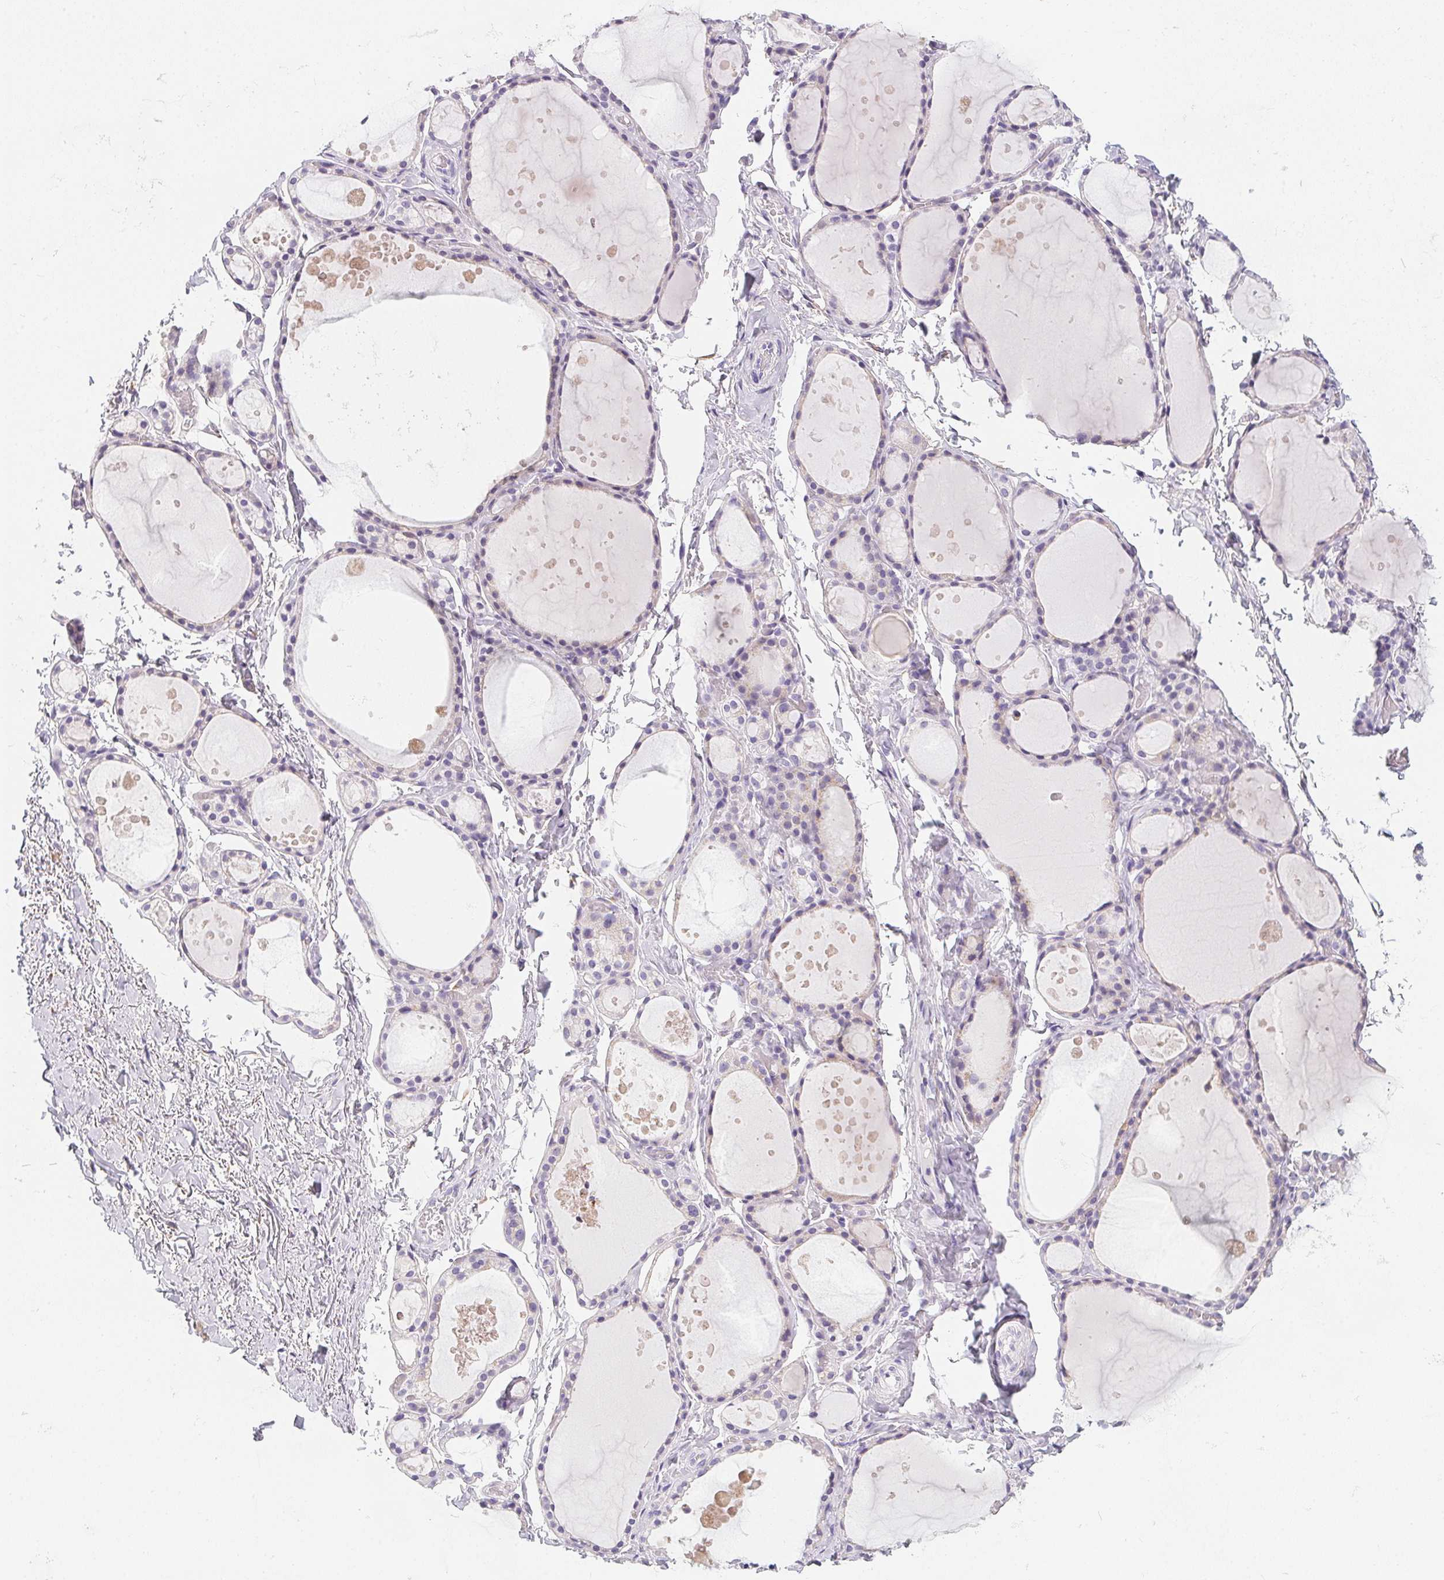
{"staining": {"intensity": "negative", "quantity": "none", "location": "none"}, "tissue": "thyroid gland", "cell_type": "Glandular cells", "image_type": "normal", "snomed": [{"axis": "morphology", "description": "Normal tissue, NOS"}, {"axis": "topography", "description": "Thyroid gland"}], "caption": "Protein analysis of unremarkable thyroid gland shows no significant expression in glandular cells. Nuclei are stained in blue.", "gene": "MAP1A", "patient": {"sex": "male", "age": 68}}